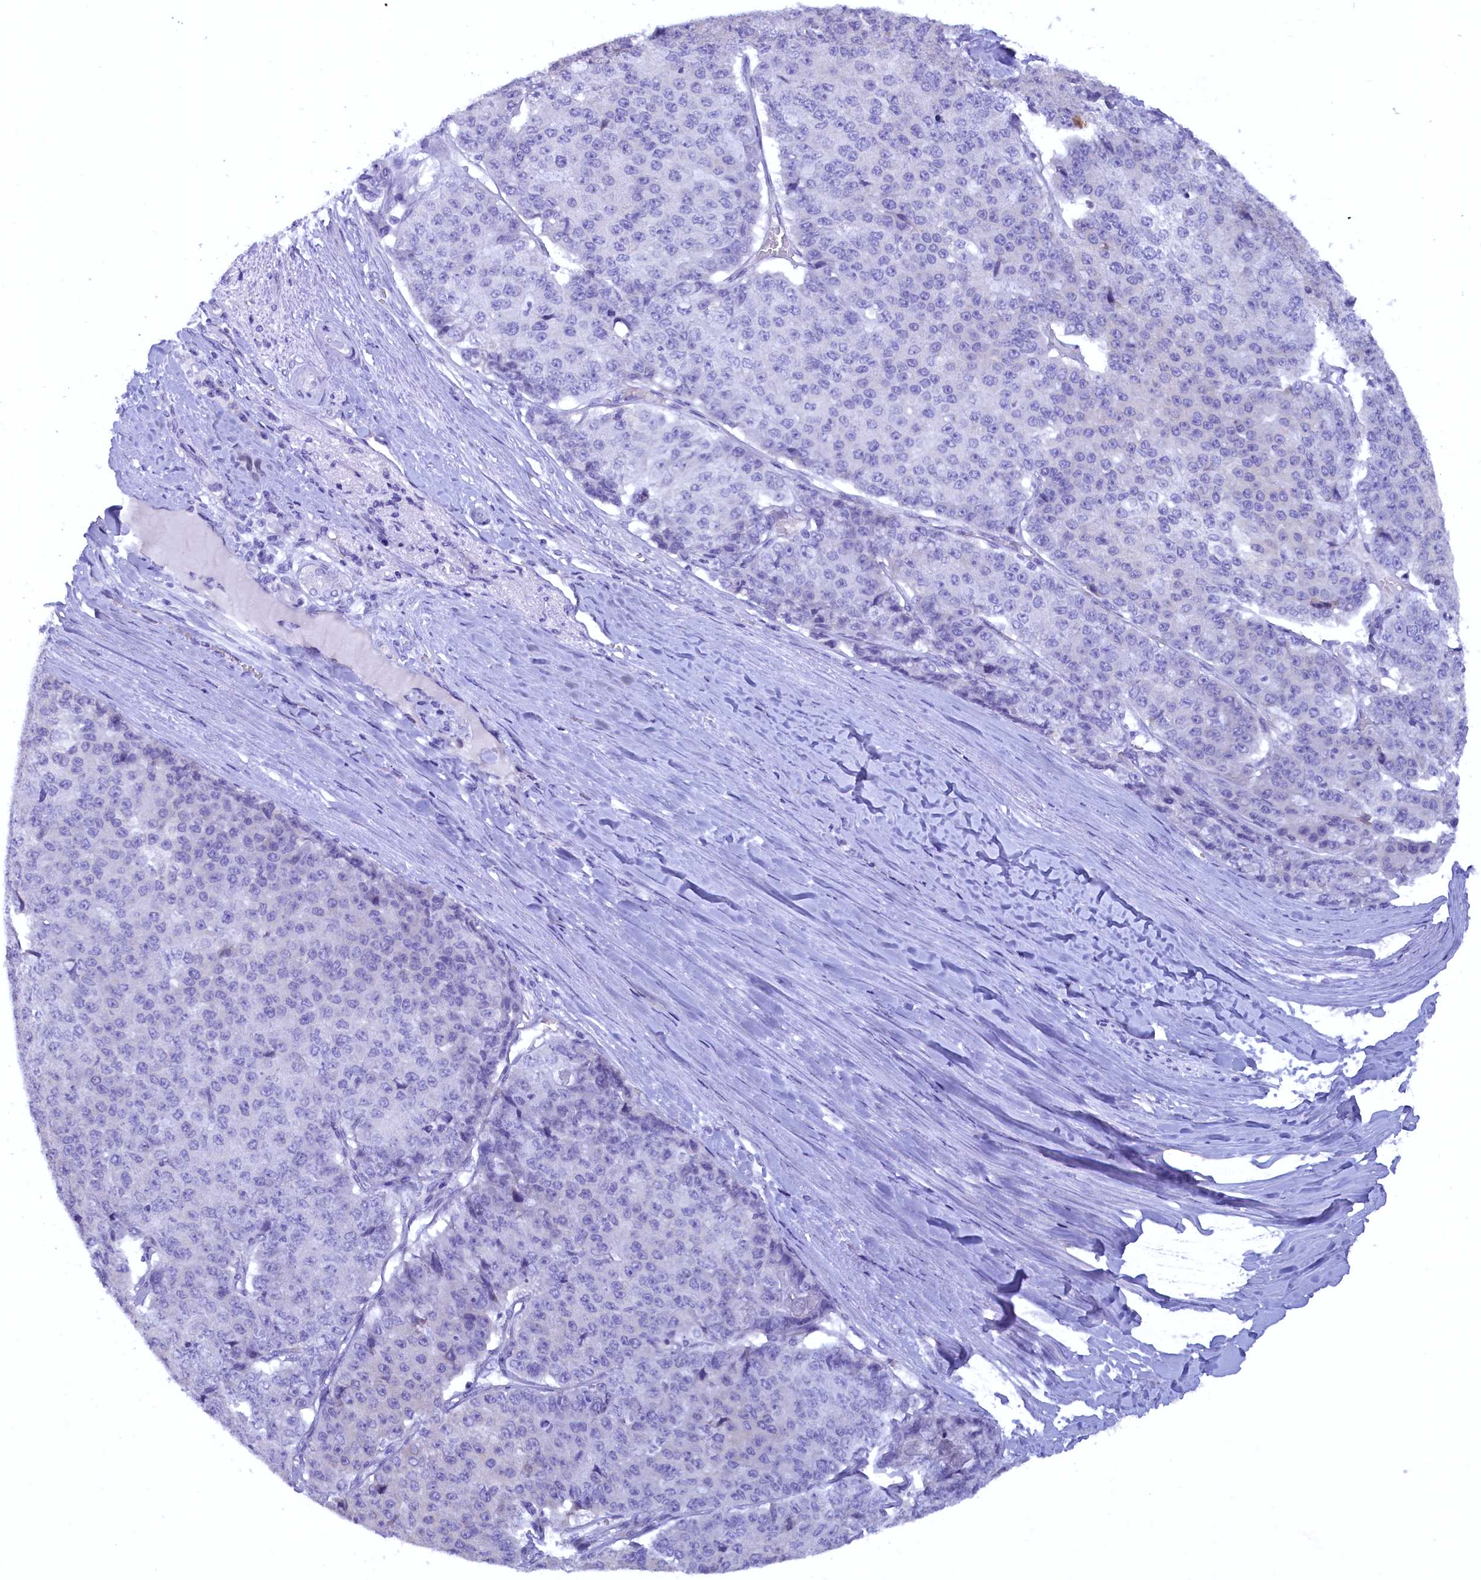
{"staining": {"intensity": "negative", "quantity": "none", "location": "none"}, "tissue": "pancreatic cancer", "cell_type": "Tumor cells", "image_type": "cancer", "snomed": [{"axis": "morphology", "description": "Adenocarcinoma, NOS"}, {"axis": "topography", "description": "Pancreas"}], "caption": "The histopathology image shows no staining of tumor cells in pancreatic cancer.", "gene": "ZSWIM4", "patient": {"sex": "male", "age": 50}}